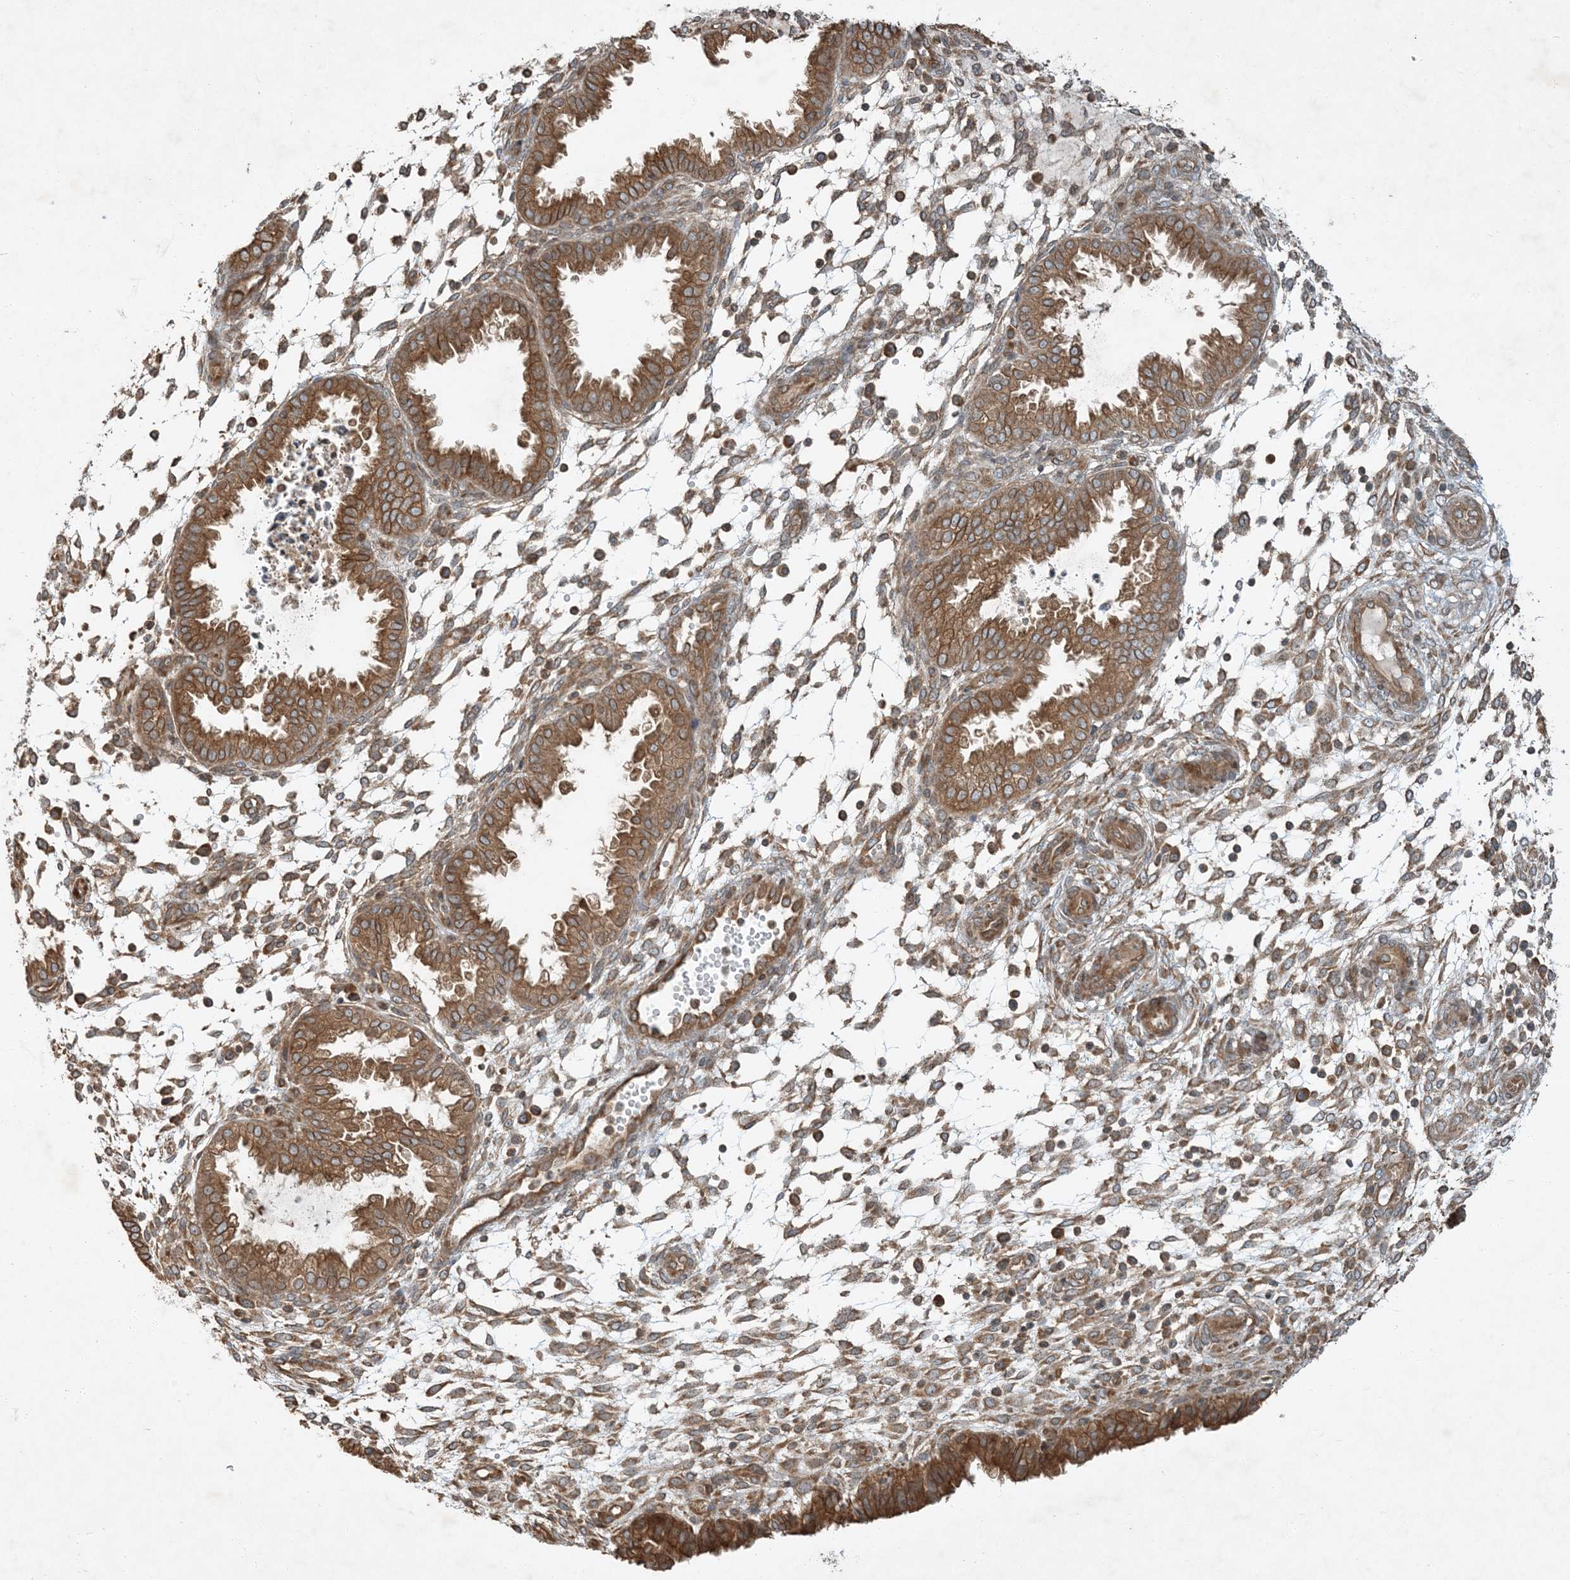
{"staining": {"intensity": "moderate", "quantity": "<25%", "location": "cytoplasmic/membranous"}, "tissue": "endometrium", "cell_type": "Cells in endometrial stroma", "image_type": "normal", "snomed": [{"axis": "morphology", "description": "Normal tissue, NOS"}, {"axis": "topography", "description": "Endometrium"}], "caption": "Endometrium stained with a brown dye reveals moderate cytoplasmic/membranous positive positivity in approximately <25% of cells in endometrial stroma.", "gene": "COMMD8", "patient": {"sex": "female", "age": 33}}